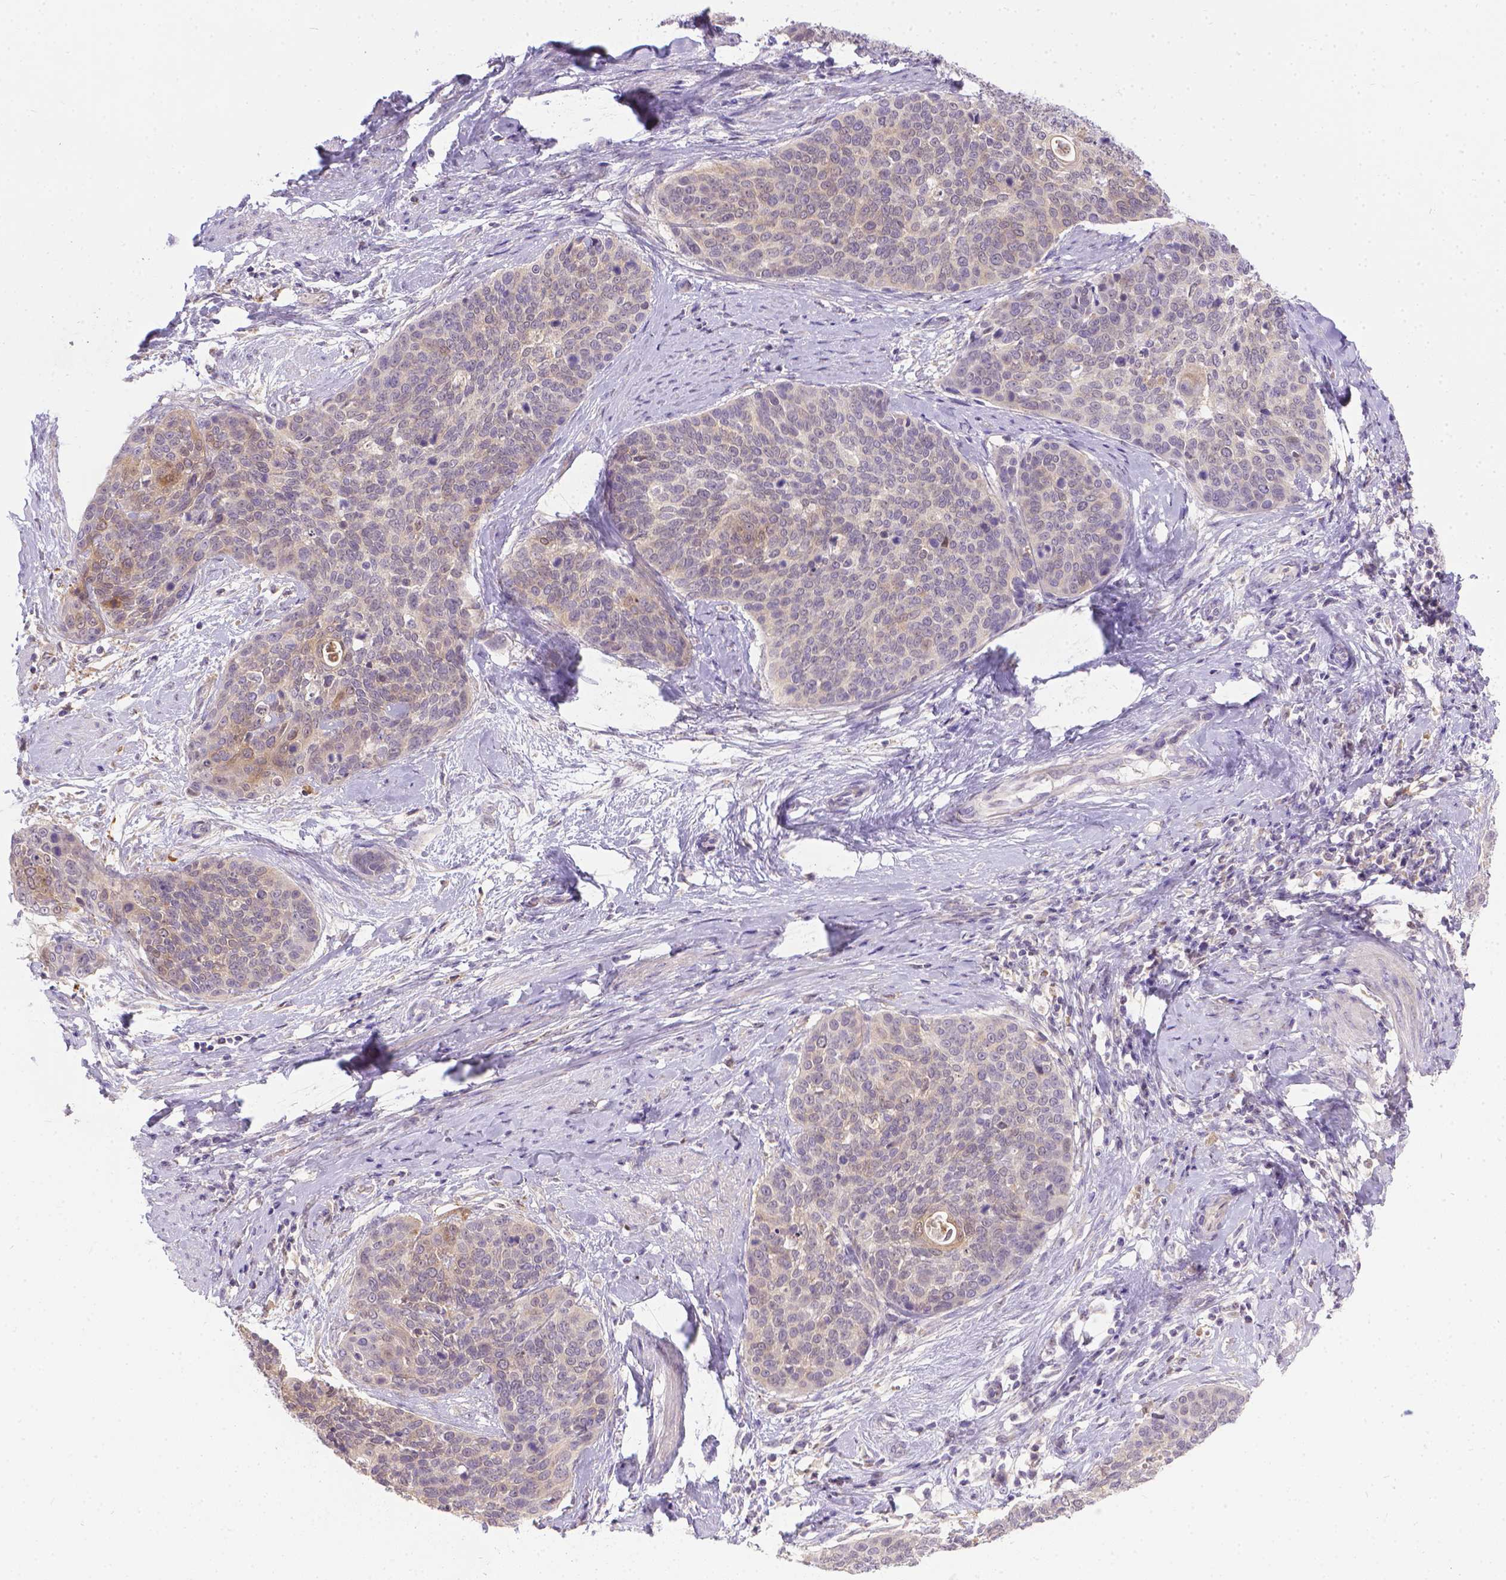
{"staining": {"intensity": "negative", "quantity": "none", "location": "none"}, "tissue": "cervical cancer", "cell_type": "Tumor cells", "image_type": "cancer", "snomed": [{"axis": "morphology", "description": "Squamous cell carcinoma, NOS"}, {"axis": "topography", "description": "Cervix"}], "caption": "Immunohistochemical staining of human cervical cancer (squamous cell carcinoma) demonstrates no significant staining in tumor cells. (DAB (3,3'-diaminobenzidine) immunohistochemistry, high magnification).", "gene": "TM4SF18", "patient": {"sex": "female", "age": 69}}